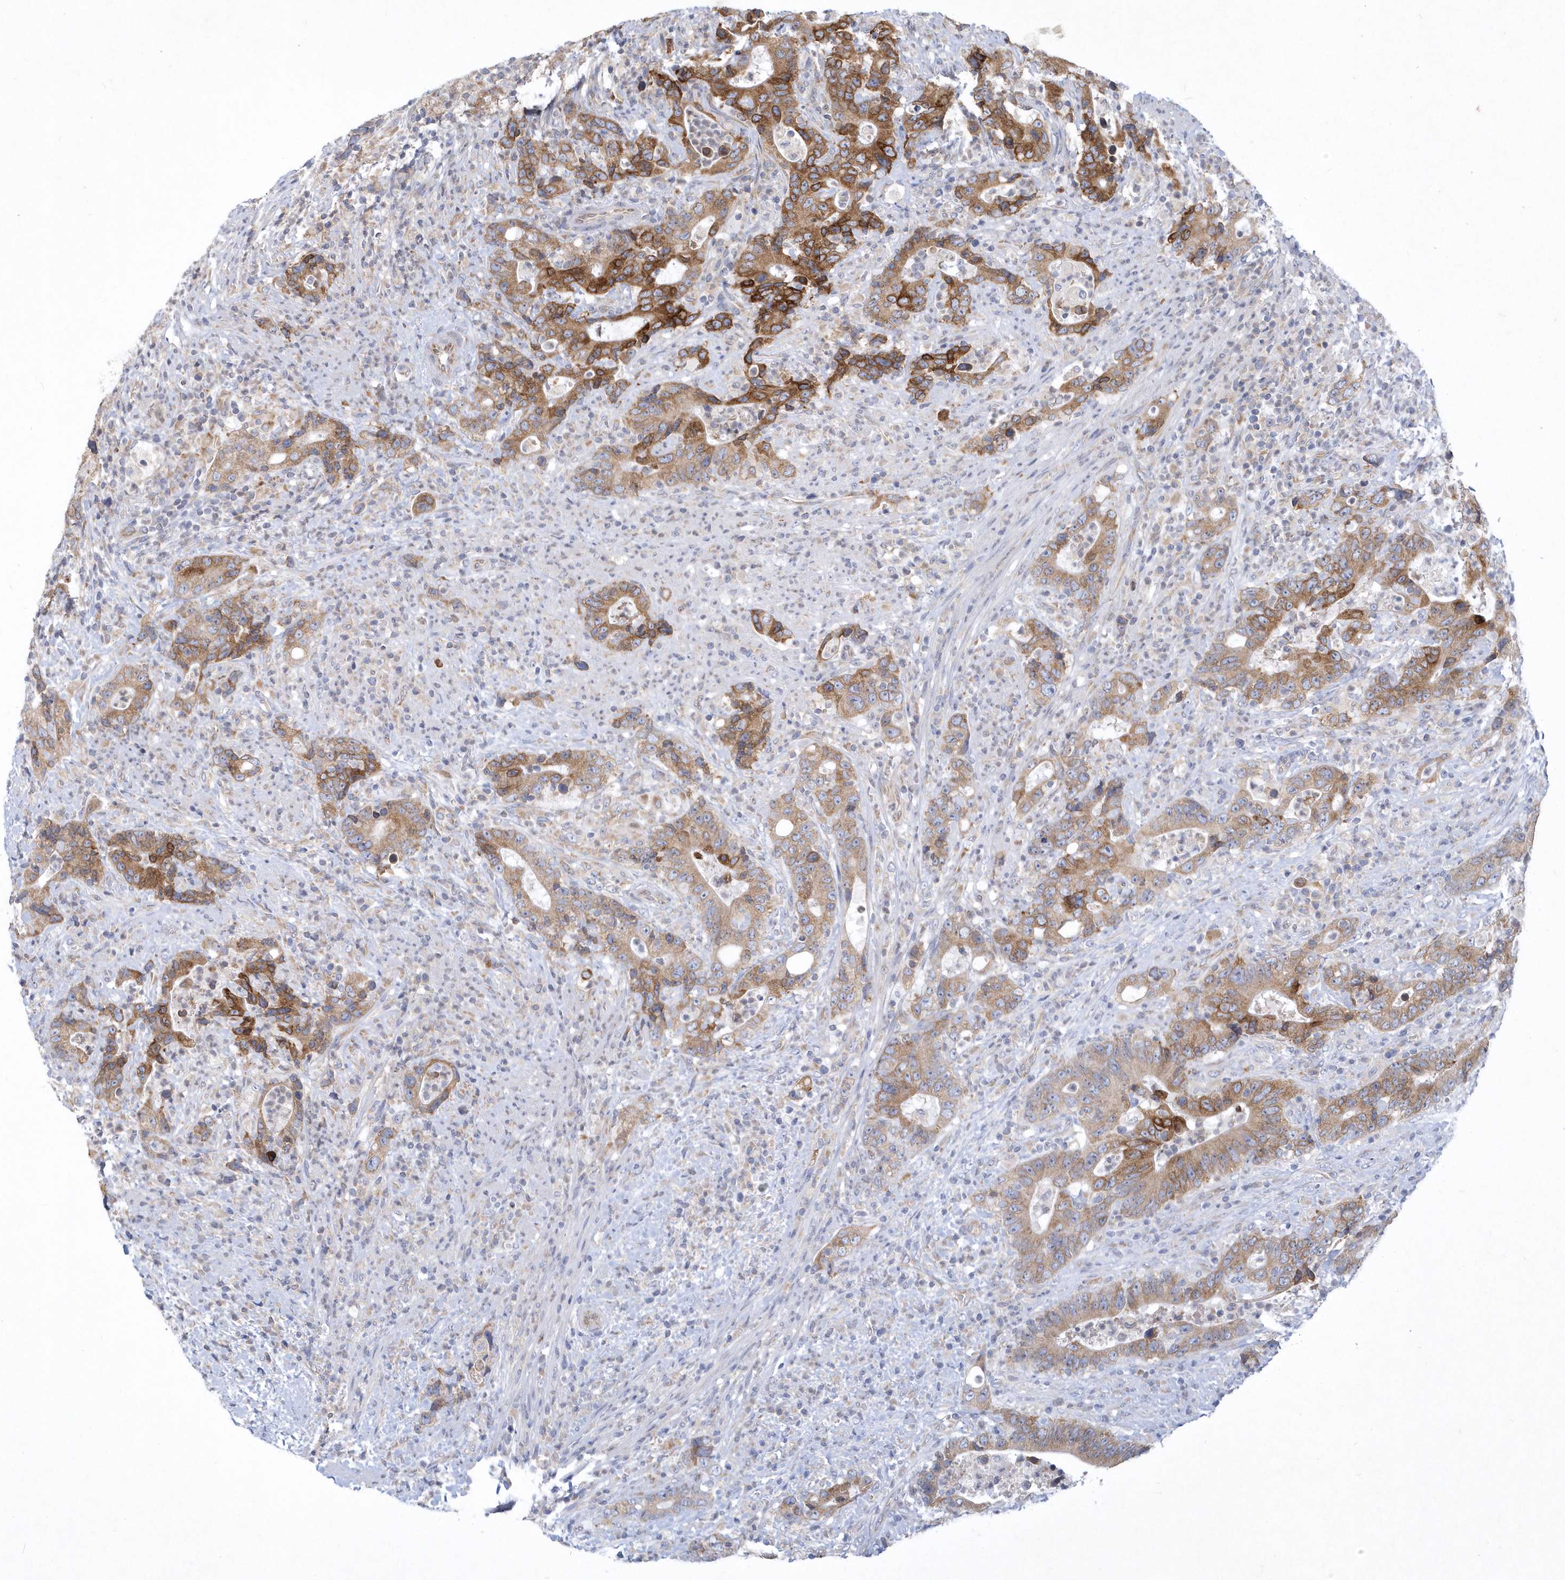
{"staining": {"intensity": "moderate", "quantity": ">75%", "location": "cytoplasmic/membranous"}, "tissue": "colorectal cancer", "cell_type": "Tumor cells", "image_type": "cancer", "snomed": [{"axis": "morphology", "description": "Adenocarcinoma, NOS"}, {"axis": "topography", "description": "Colon"}], "caption": "A high-resolution image shows IHC staining of colorectal cancer (adenocarcinoma), which demonstrates moderate cytoplasmic/membranous expression in about >75% of tumor cells.", "gene": "DGAT1", "patient": {"sex": "female", "age": 75}}